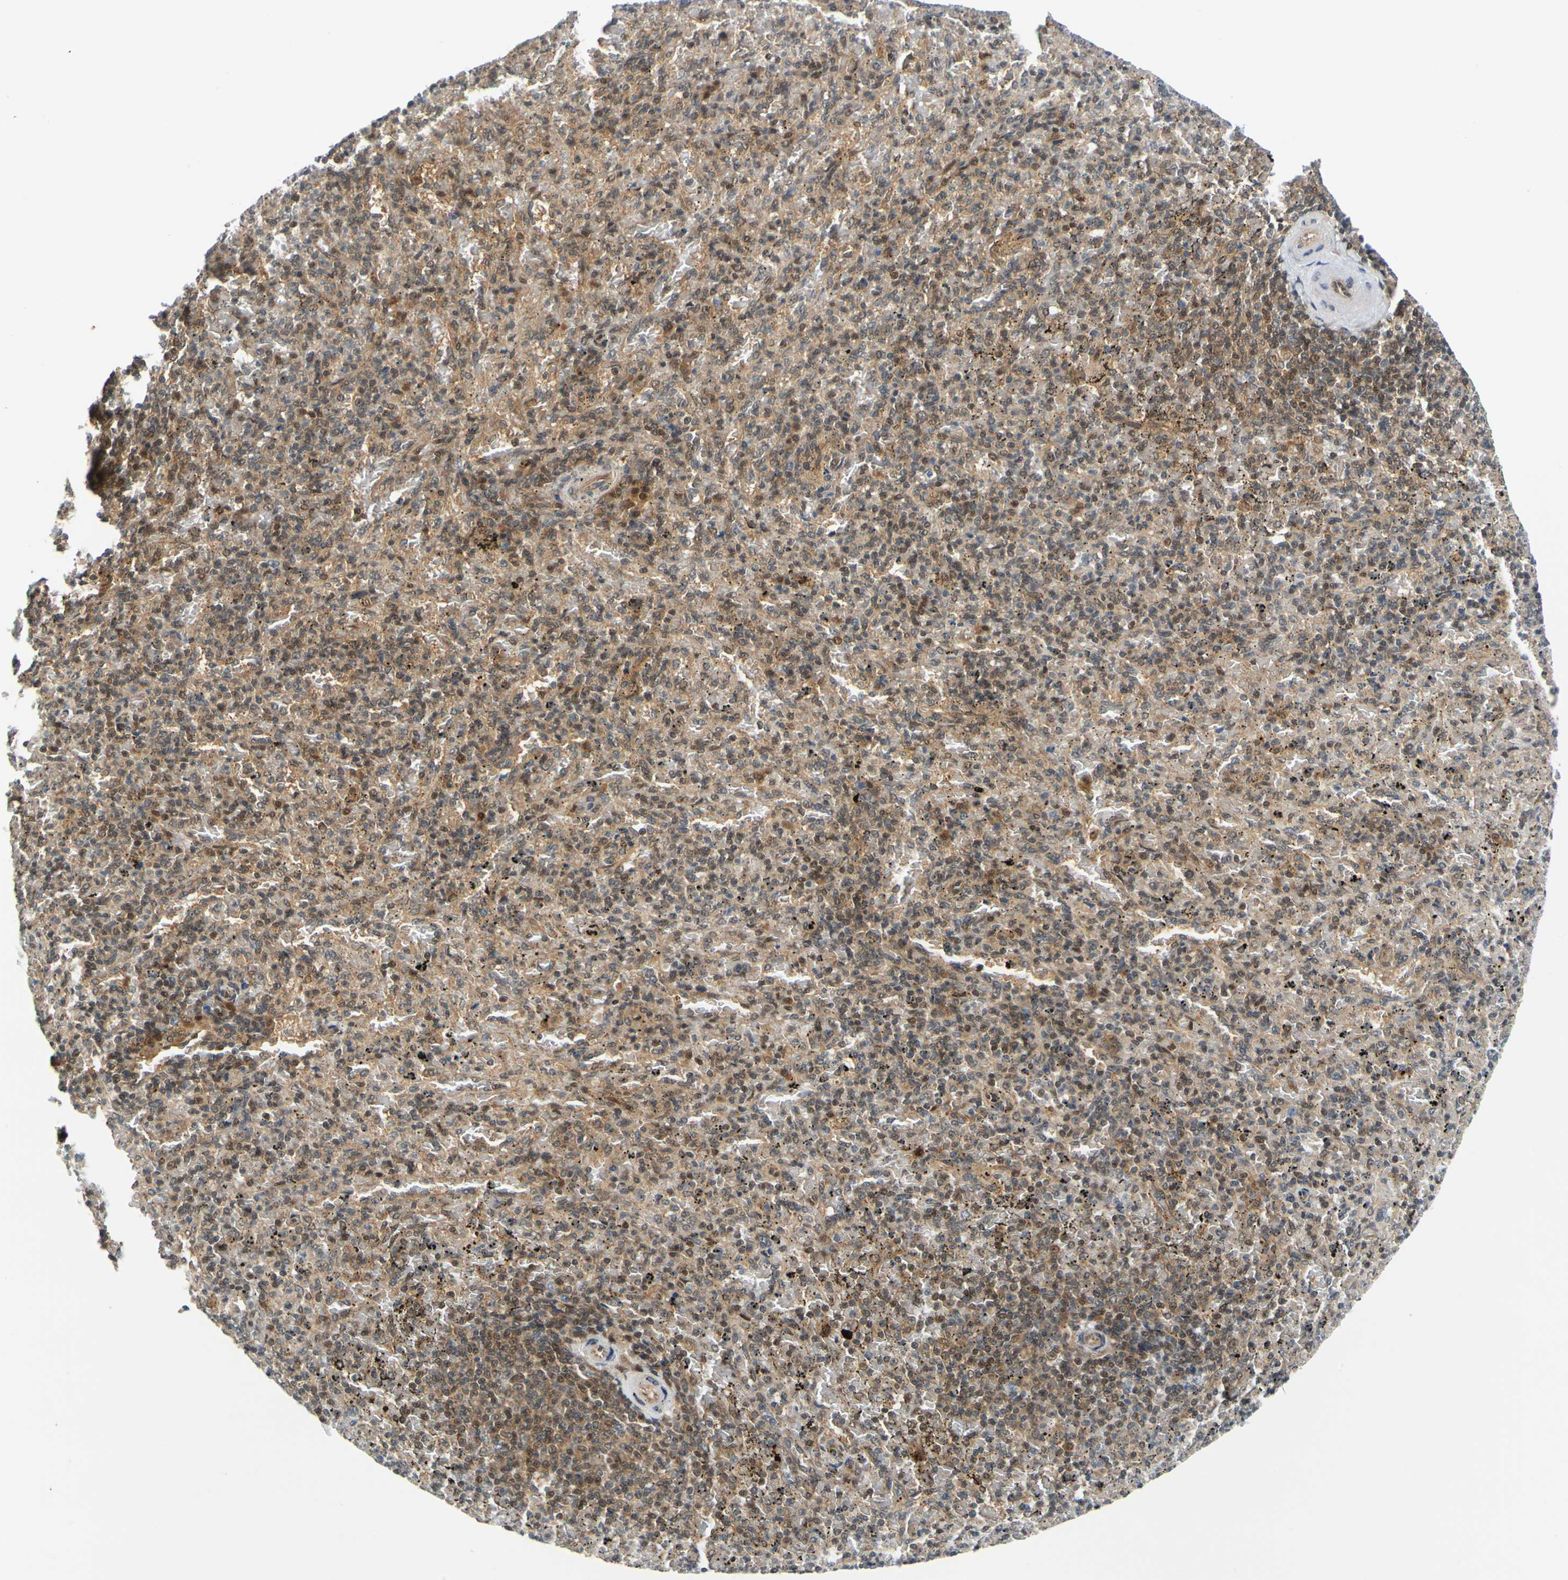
{"staining": {"intensity": "moderate", "quantity": ">75%", "location": "cytoplasmic/membranous,nuclear"}, "tissue": "spleen", "cell_type": "Cells in red pulp", "image_type": "normal", "snomed": [{"axis": "morphology", "description": "Normal tissue, NOS"}, {"axis": "topography", "description": "Spleen"}], "caption": "This photomicrograph reveals immunohistochemistry staining of benign human spleen, with medium moderate cytoplasmic/membranous,nuclear staining in approximately >75% of cells in red pulp.", "gene": "MAPK9", "patient": {"sex": "female", "age": 43}}